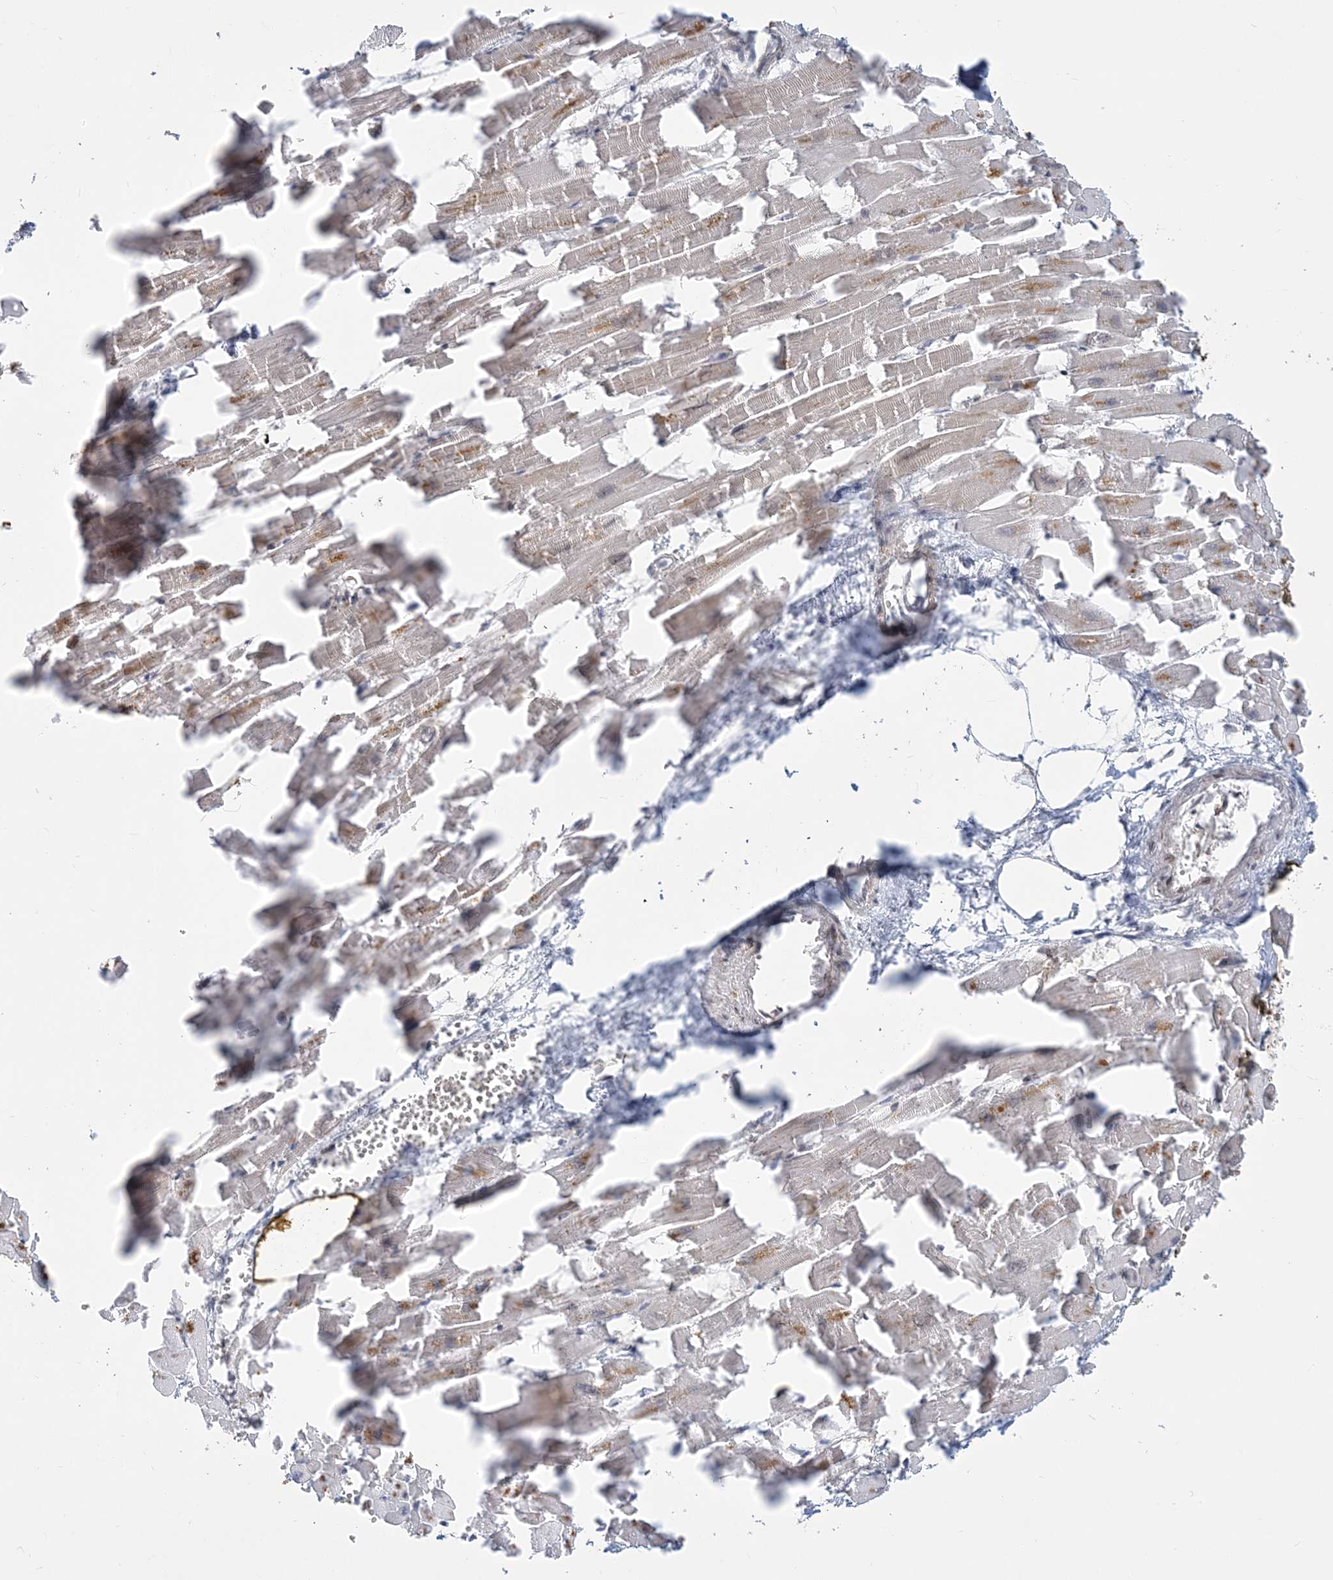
{"staining": {"intensity": "weak", "quantity": "25%-75%", "location": "nuclear"}, "tissue": "heart muscle", "cell_type": "Cardiomyocytes", "image_type": "normal", "snomed": [{"axis": "morphology", "description": "Normal tissue, NOS"}, {"axis": "topography", "description": "Heart"}], "caption": "This is an image of immunohistochemistry (IHC) staining of unremarkable heart muscle, which shows weak expression in the nuclear of cardiomyocytes.", "gene": "PLRG1", "patient": {"sex": "female", "age": 64}}